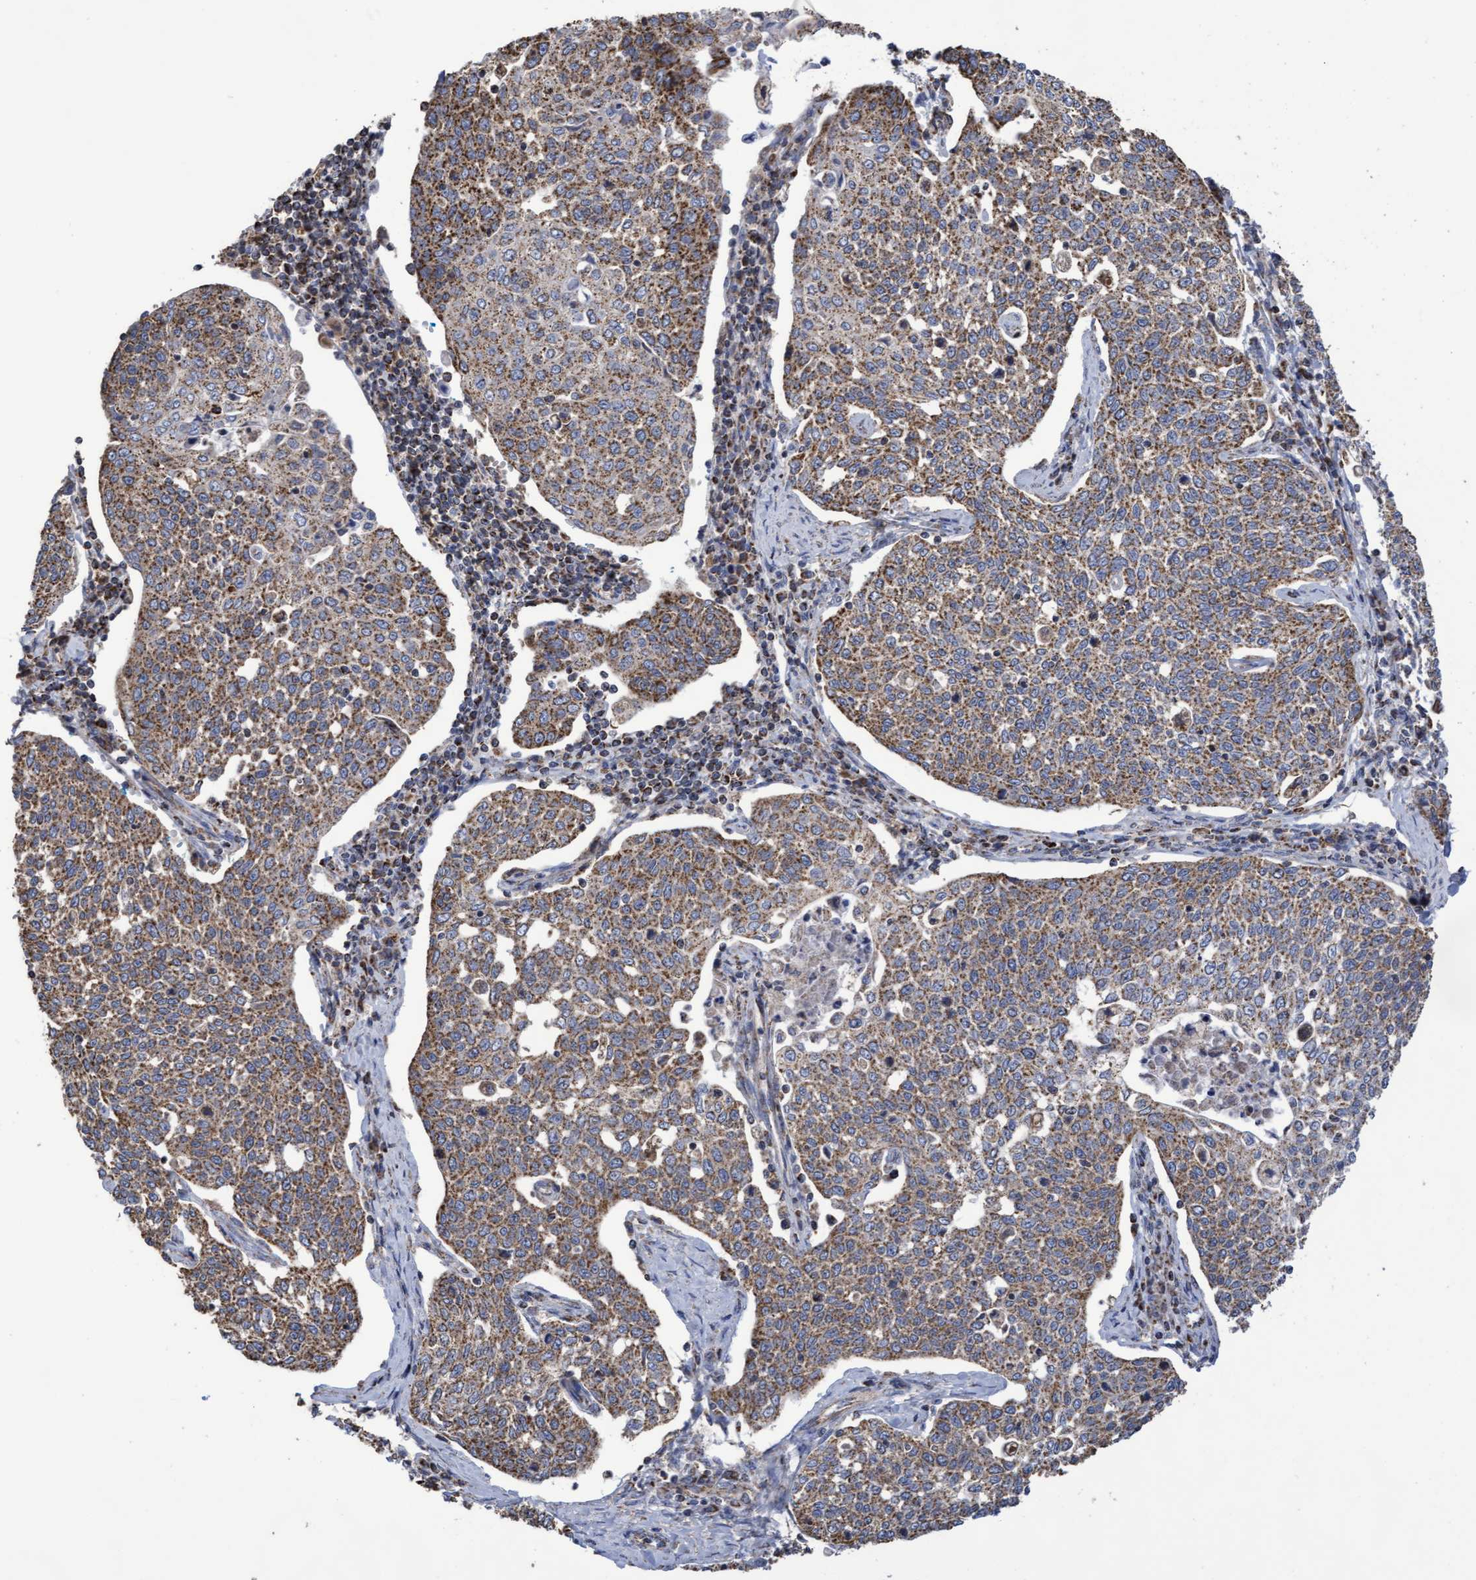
{"staining": {"intensity": "moderate", "quantity": ">75%", "location": "cytoplasmic/membranous"}, "tissue": "cervical cancer", "cell_type": "Tumor cells", "image_type": "cancer", "snomed": [{"axis": "morphology", "description": "Squamous cell carcinoma, NOS"}, {"axis": "topography", "description": "Cervix"}], "caption": "Immunohistochemical staining of human squamous cell carcinoma (cervical) shows moderate cytoplasmic/membranous protein staining in about >75% of tumor cells. (Stains: DAB in brown, nuclei in blue, Microscopy: brightfield microscopy at high magnification).", "gene": "COBL", "patient": {"sex": "female", "age": 34}}